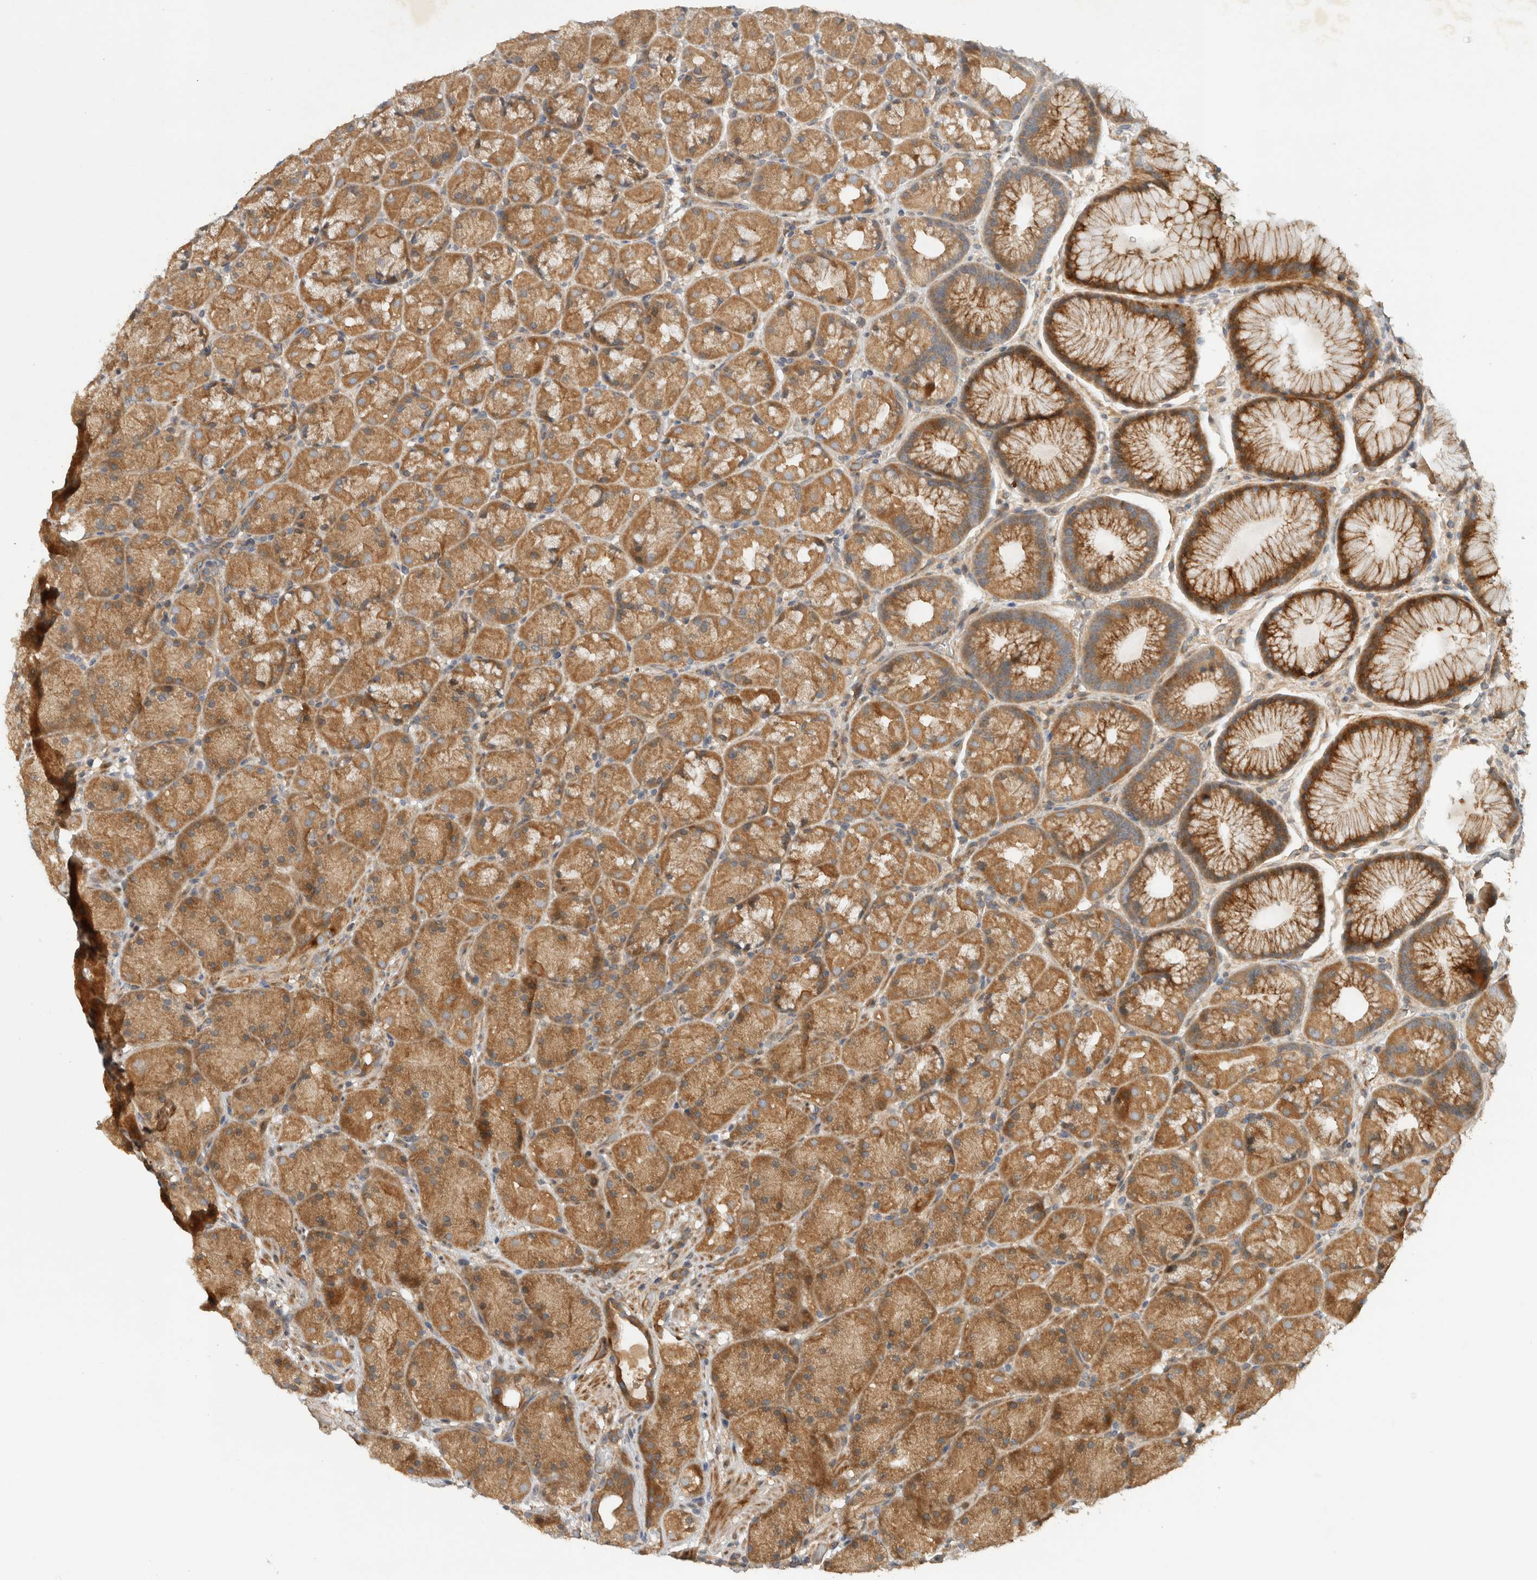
{"staining": {"intensity": "moderate", "quantity": ">75%", "location": "cytoplasmic/membranous"}, "tissue": "stomach", "cell_type": "Glandular cells", "image_type": "normal", "snomed": [{"axis": "morphology", "description": "Normal tissue, NOS"}, {"axis": "topography", "description": "Stomach, upper"}, {"axis": "topography", "description": "Stomach"}], "caption": "IHC of unremarkable human stomach reveals medium levels of moderate cytoplasmic/membranous staining in about >75% of glandular cells. The protein is stained brown, and the nuclei are stained in blue (DAB IHC with brightfield microscopy, high magnification).", "gene": "ARMC9", "patient": {"sex": "male", "age": 48}}